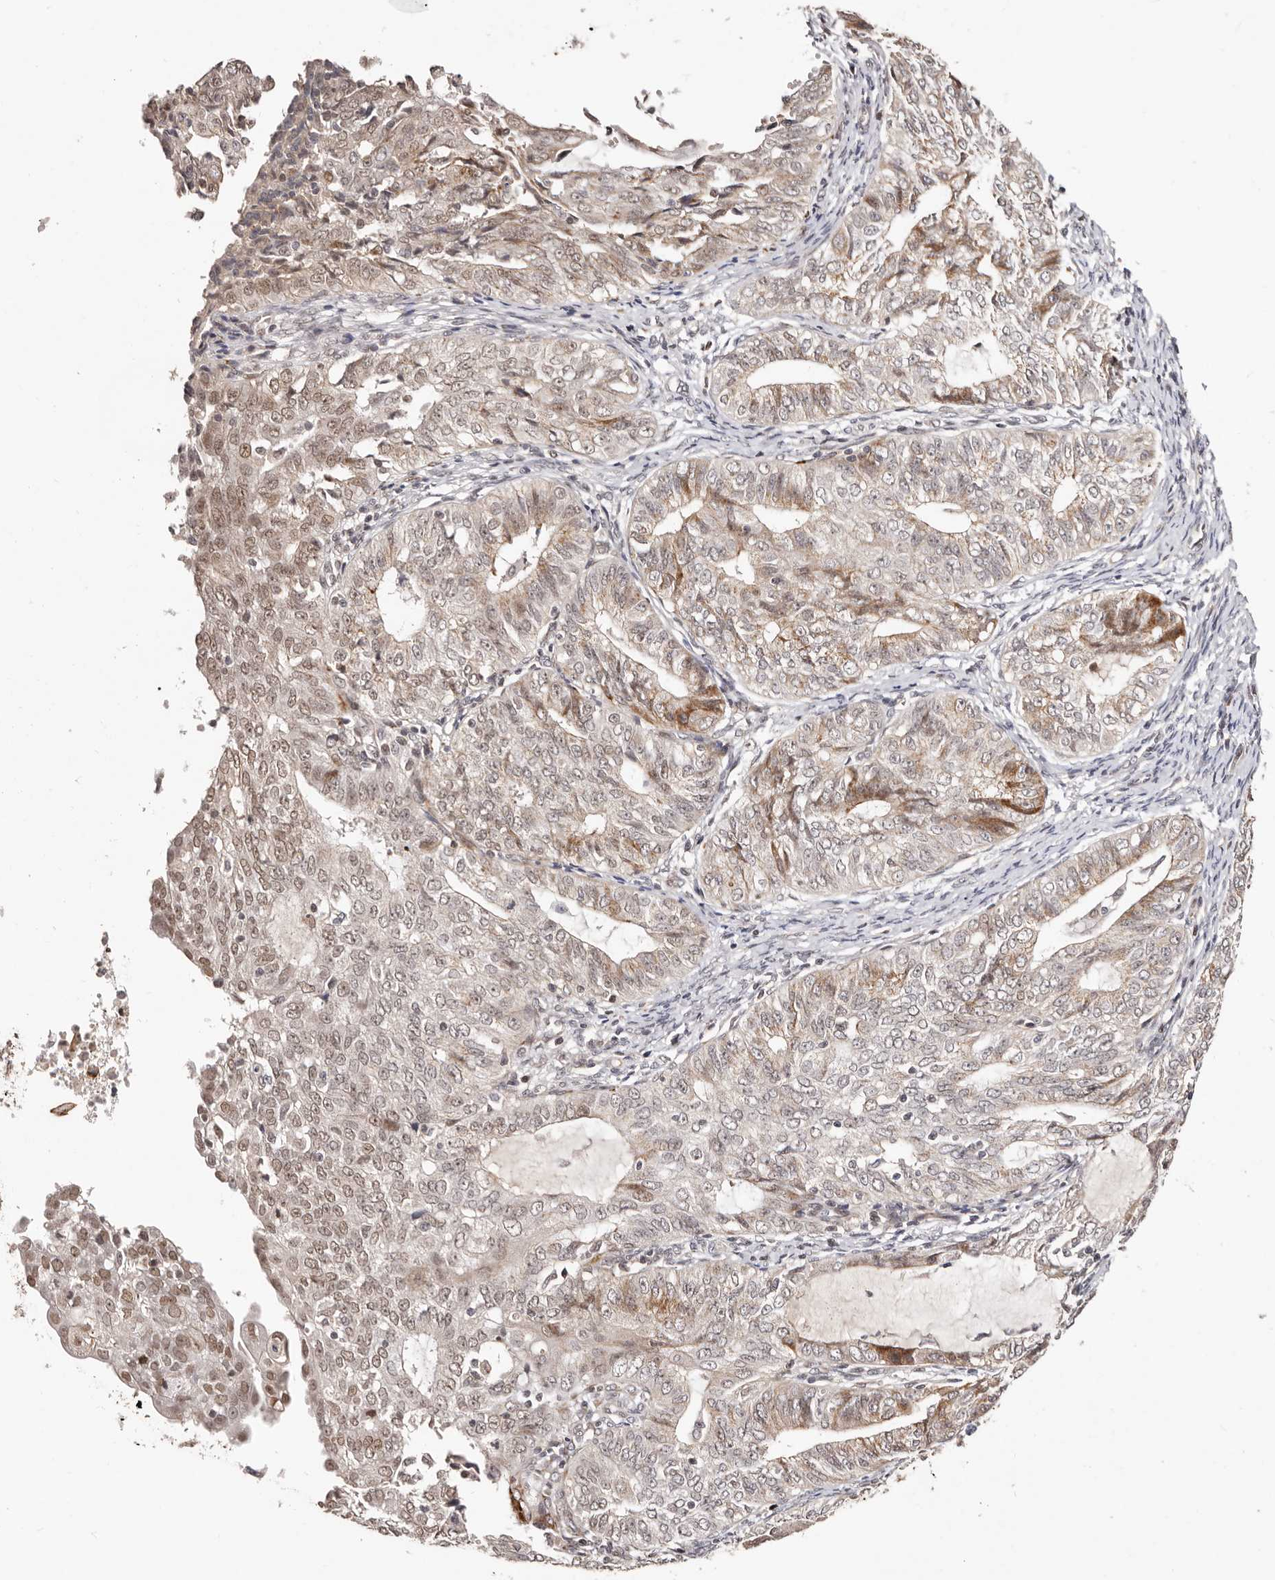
{"staining": {"intensity": "weak", "quantity": ">75%", "location": "cytoplasmic/membranous,nuclear"}, "tissue": "endometrial cancer", "cell_type": "Tumor cells", "image_type": "cancer", "snomed": [{"axis": "morphology", "description": "Adenocarcinoma, NOS"}, {"axis": "topography", "description": "Endometrium"}], "caption": "The immunohistochemical stain labels weak cytoplasmic/membranous and nuclear expression in tumor cells of adenocarcinoma (endometrial) tissue.", "gene": "SRCAP", "patient": {"sex": "female", "age": 32}}